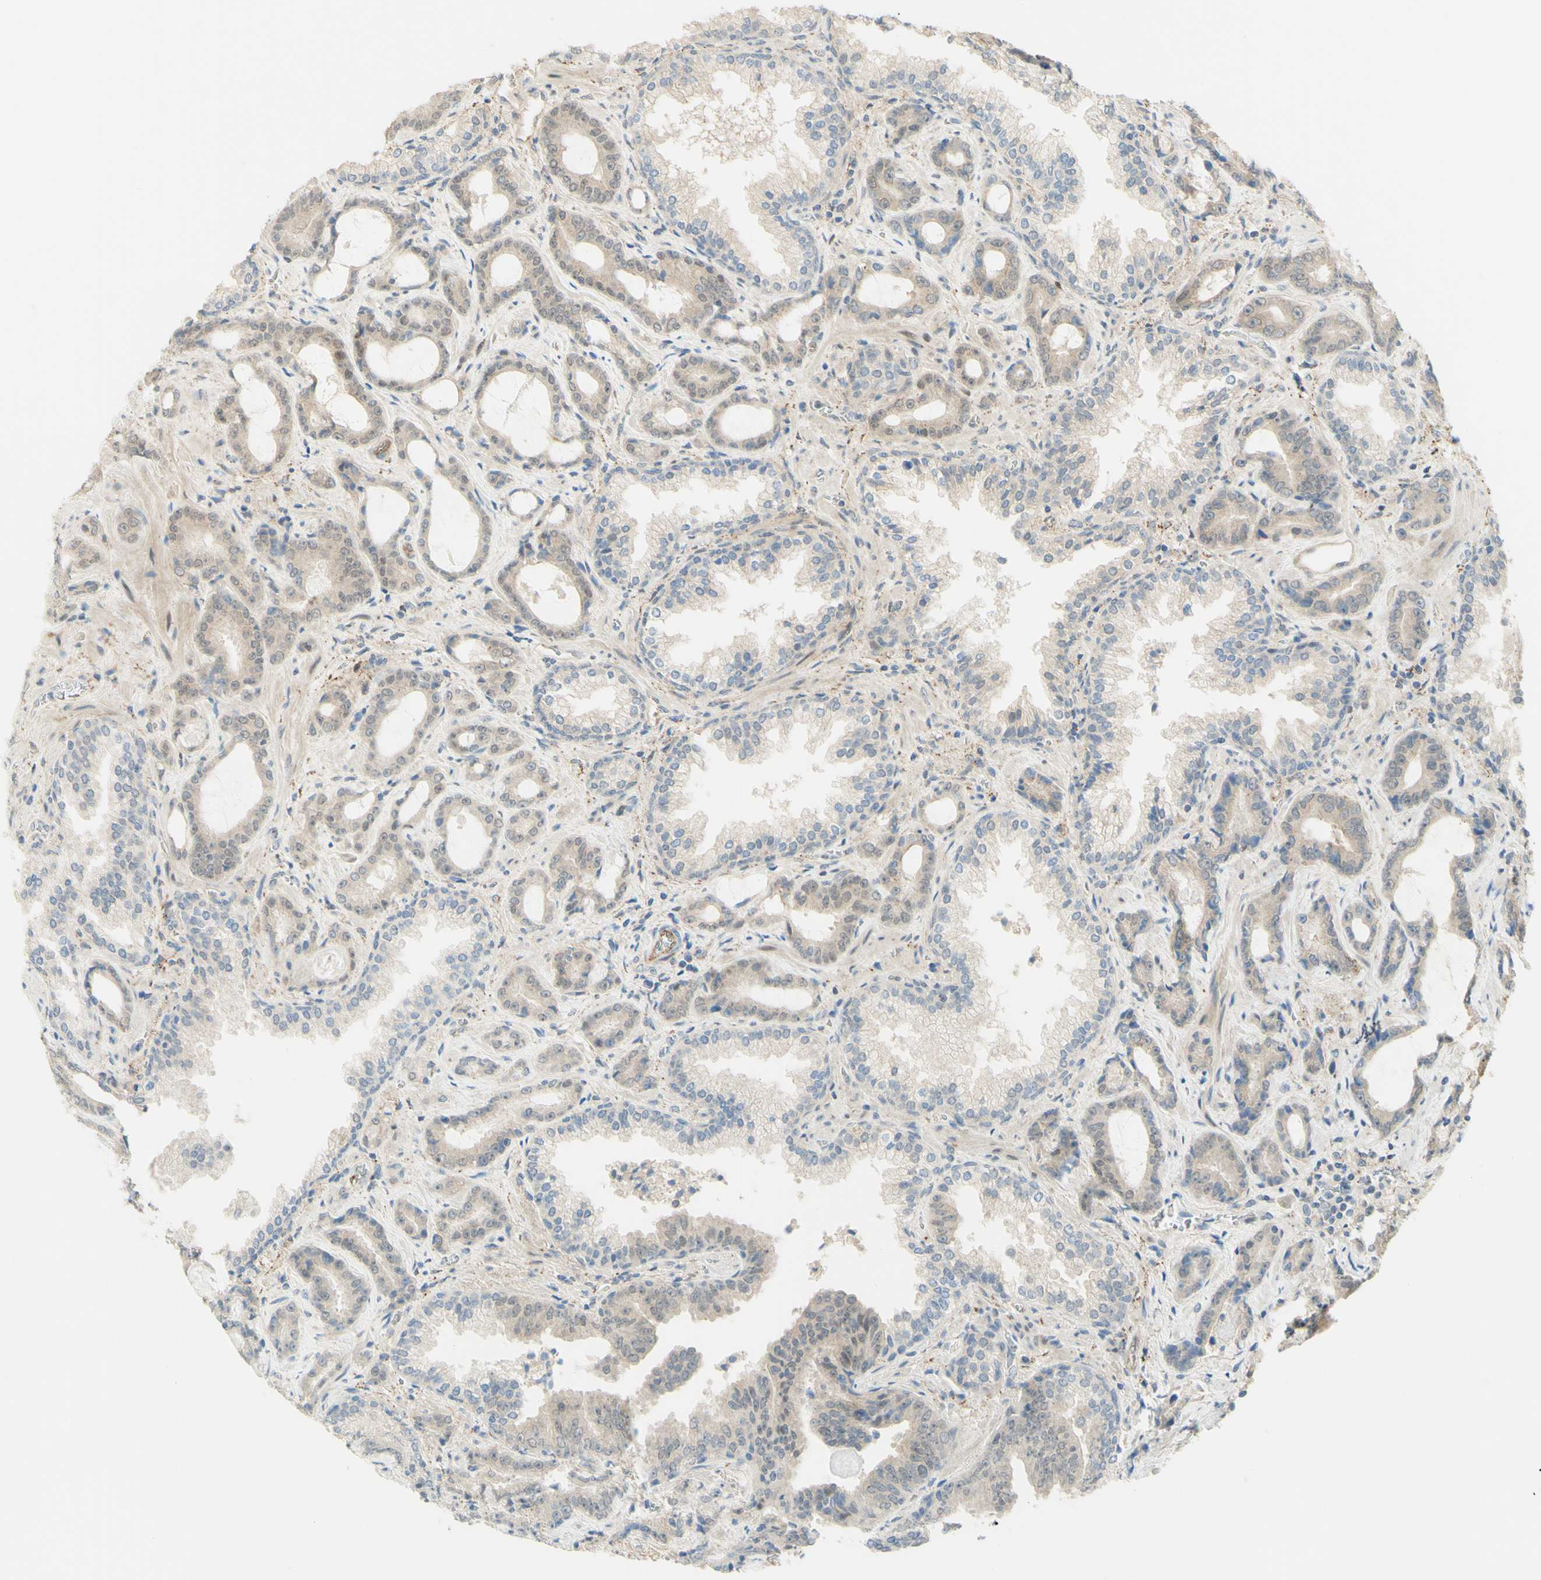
{"staining": {"intensity": "weak", "quantity": "25%-75%", "location": "cytoplasmic/membranous"}, "tissue": "prostate cancer", "cell_type": "Tumor cells", "image_type": "cancer", "snomed": [{"axis": "morphology", "description": "Adenocarcinoma, Low grade"}, {"axis": "topography", "description": "Prostate"}], "caption": "Human prostate cancer stained with a brown dye displays weak cytoplasmic/membranous positive positivity in approximately 25%-75% of tumor cells.", "gene": "ANGPT2", "patient": {"sex": "male", "age": 60}}